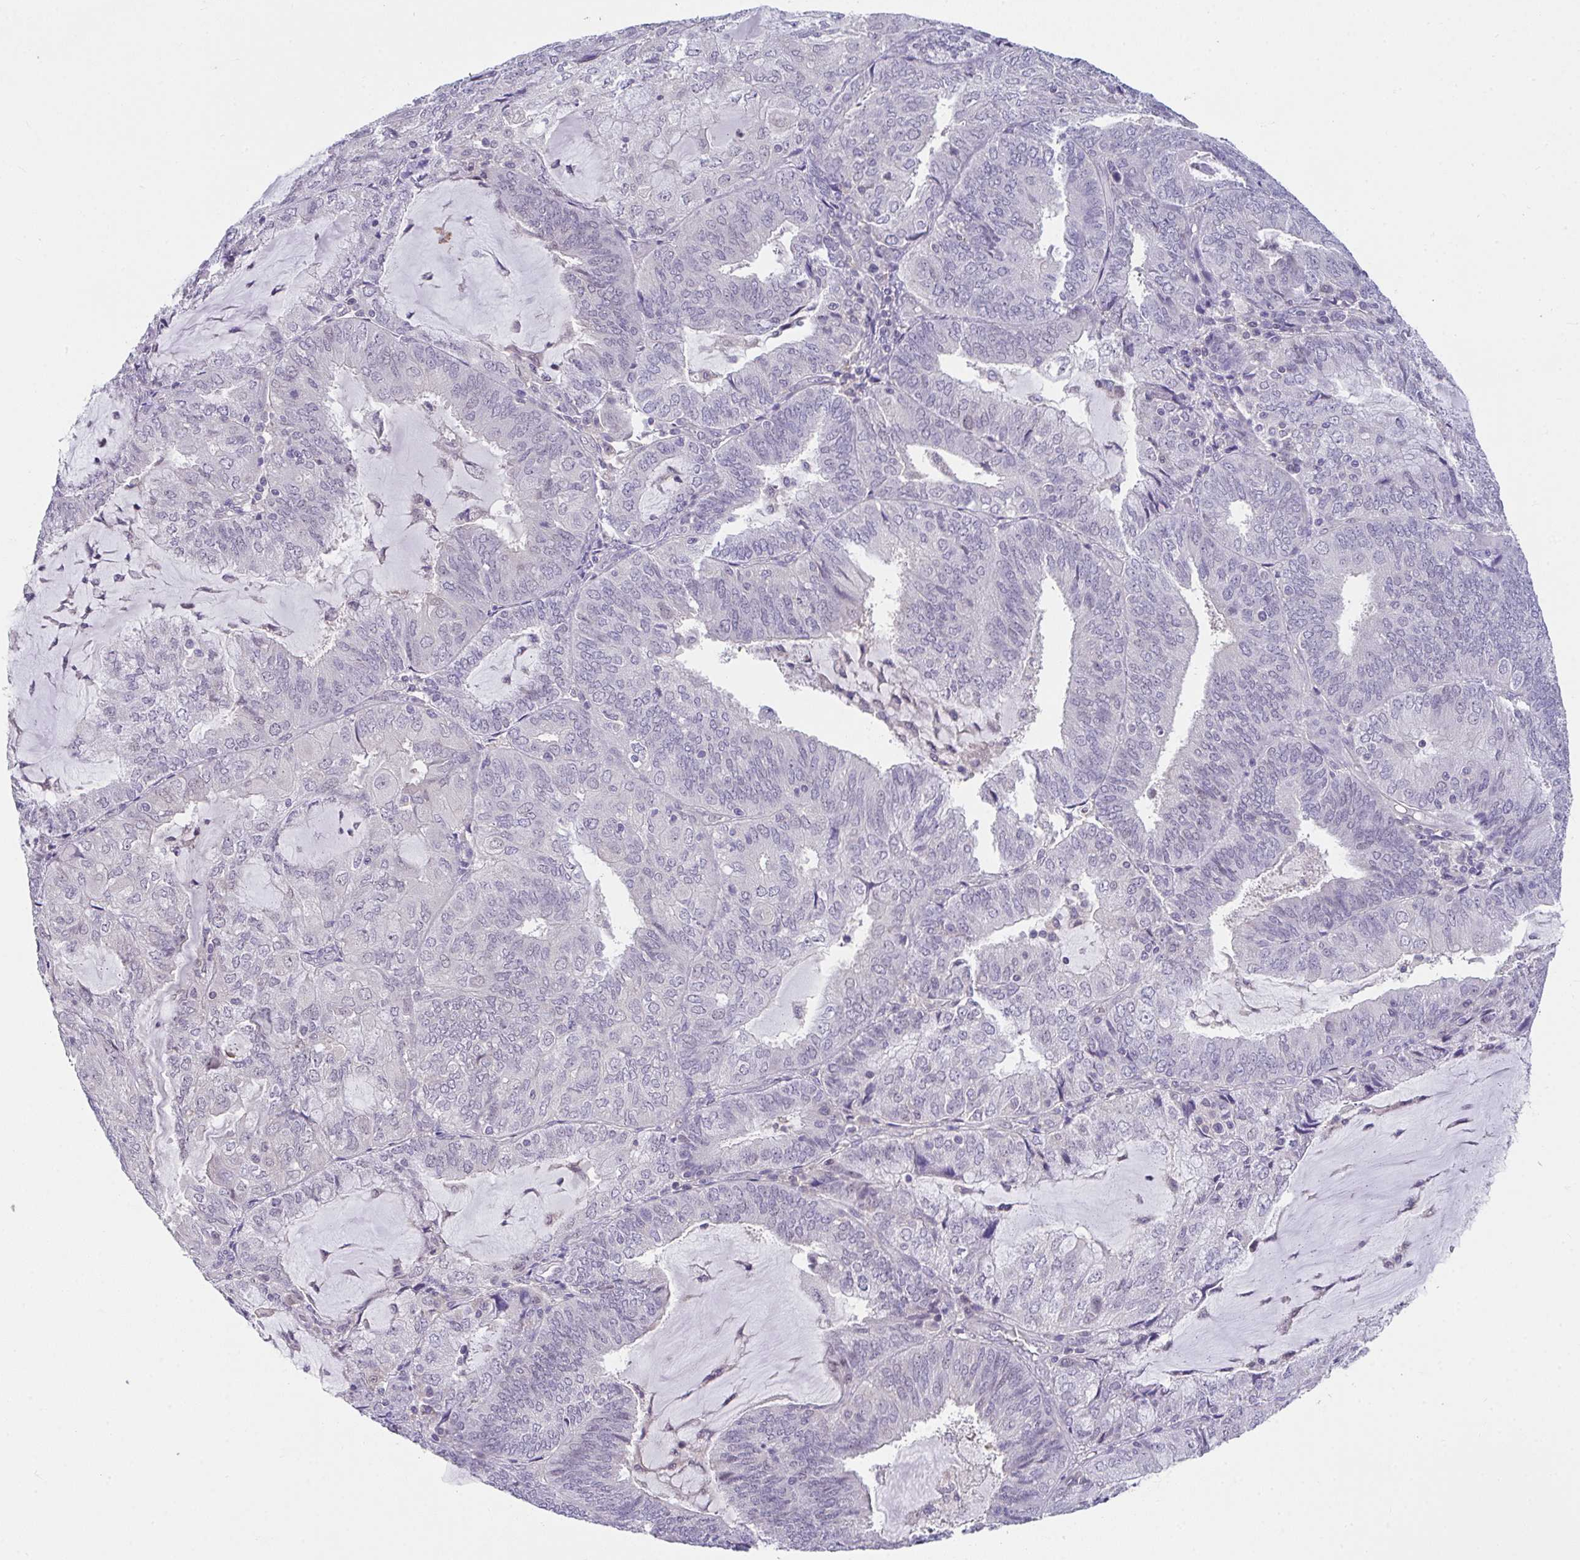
{"staining": {"intensity": "negative", "quantity": "none", "location": "none"}, "tissue": "endometrial cancer", "cell_type": "Tumor cells", "image_type": "cancer", "snomed": [{"axis": "morphology", "description": "Adenocarcinoma, NOS"}, {"axis": "topography", "description": "Endometrium"}], "caption": "Tumor cells are negative for protein expression in human endometrial cancer (adenocarcinoma).", "gene": "GLTPD2", "patient": {"sex": "female", "age": 81}}